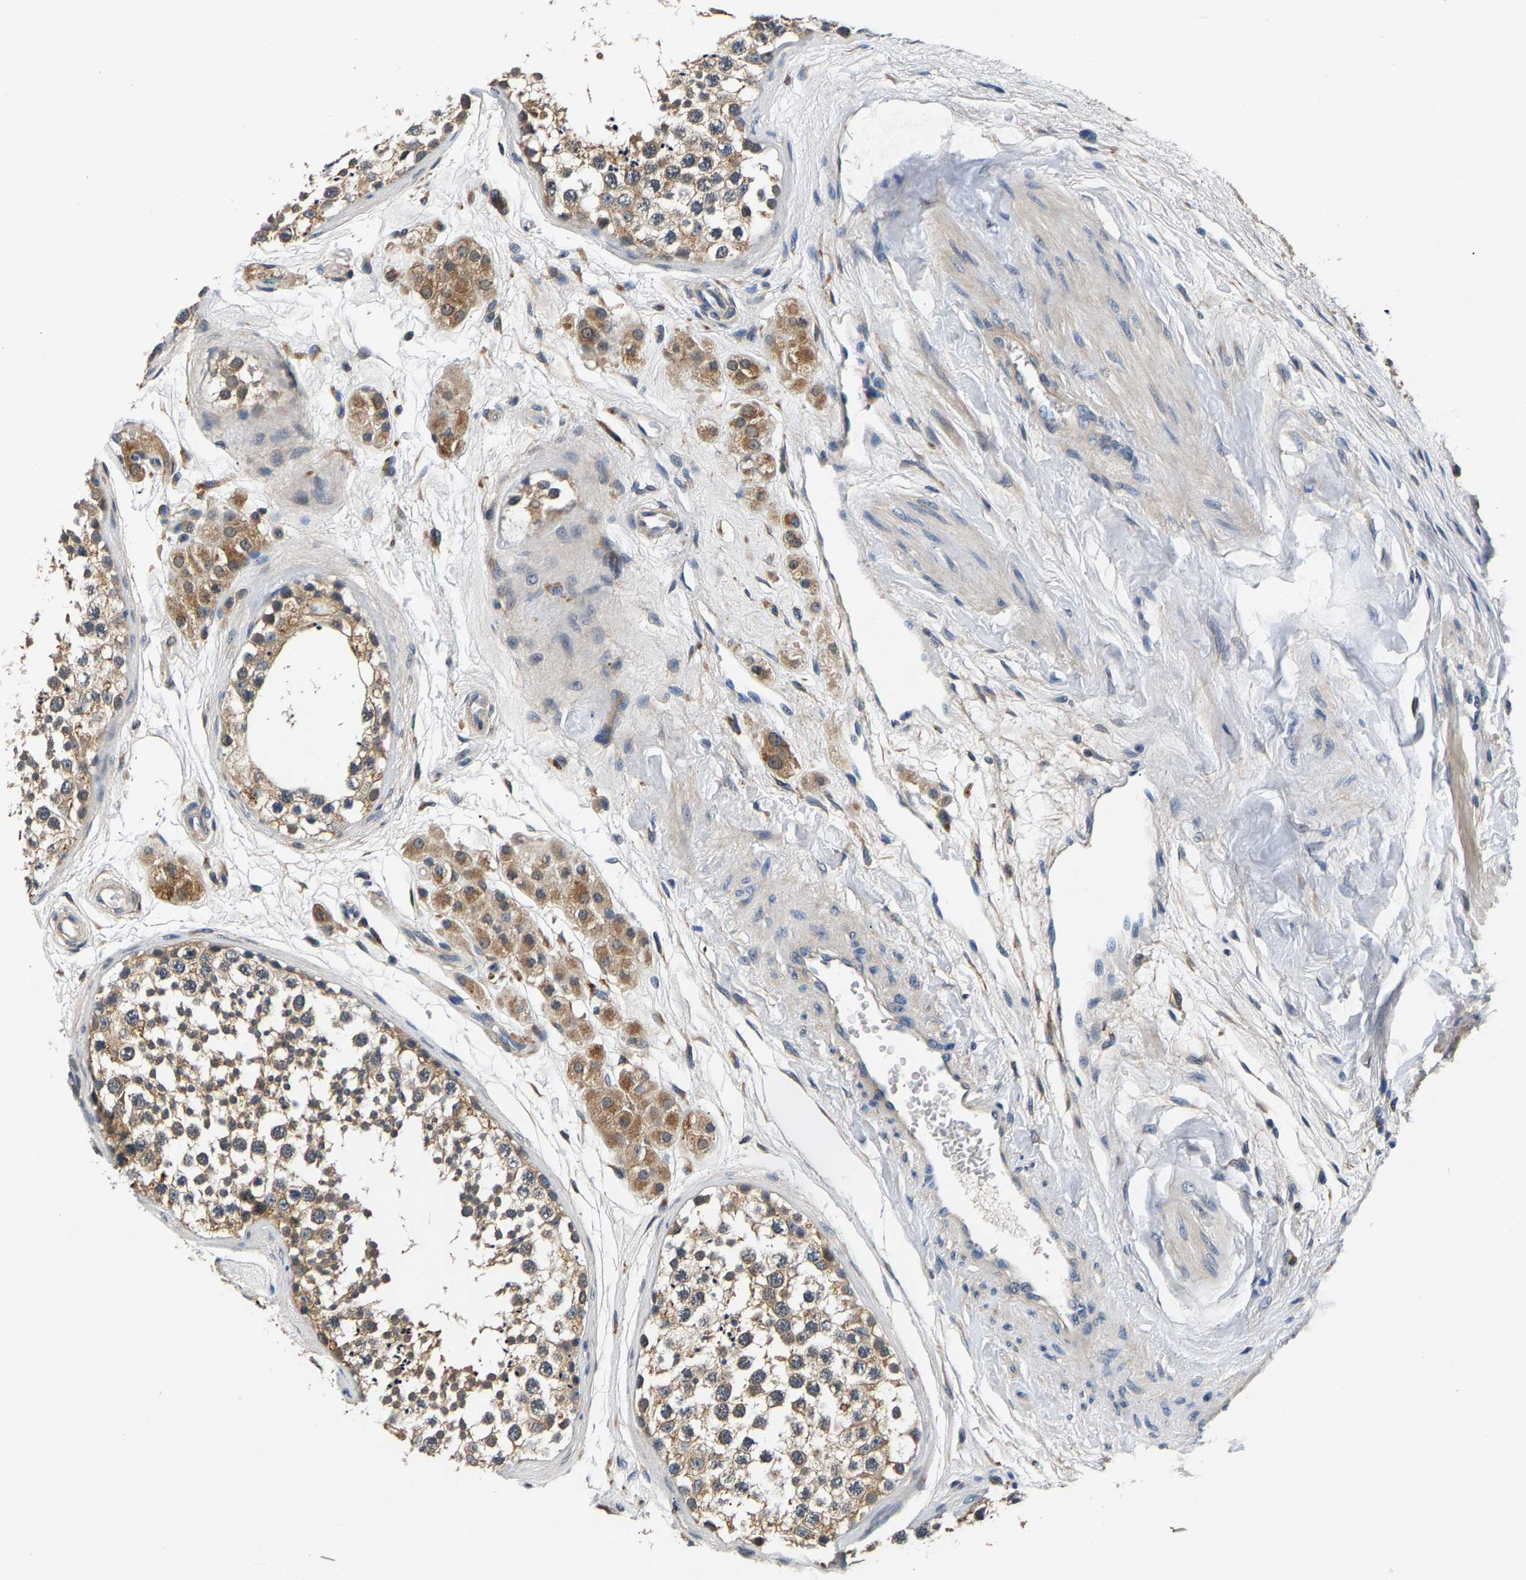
{"staining": {"intensity": "moderate", "quantity": ">75%", "location": "cytoplasmic/membranous"}, "tissue": "testis", "cell_type": "Cells in seminiferous ducts", "image_type": "normal", "snomed": [{"axis": "morphology", "description": "Normal tissue, NOS"}, {"axis": "topography", "description": "Testis"}], "caption": "Protein staining of unremarkable testis demonstrates moderate cytoplasmic/membranous positivity in approximately >75% of cells in seminiferous ducts.", "gene": "NT5C", "patient": {"sex": "male", "age": 56}}